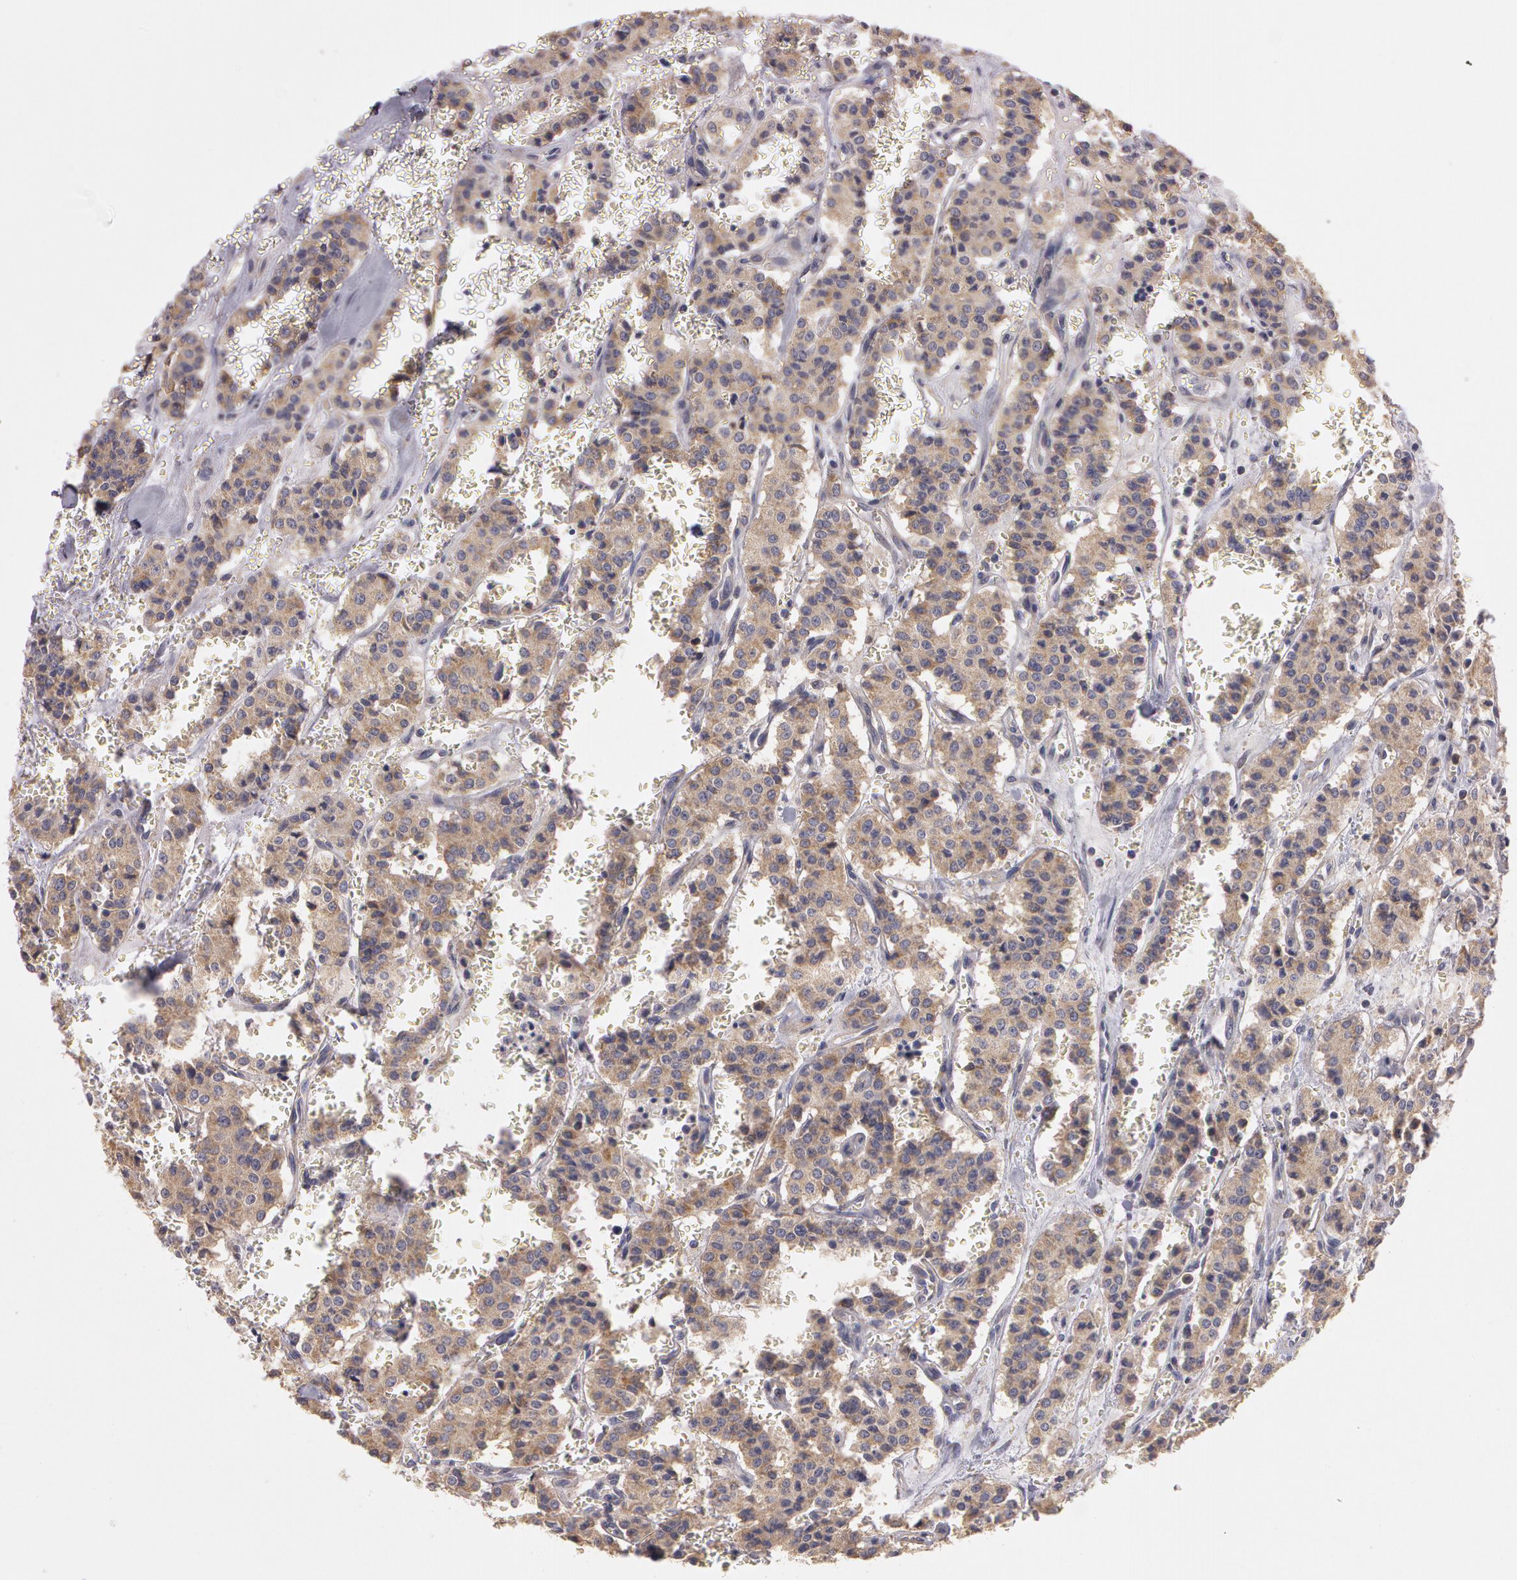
{"staining": {"intensity": "weak", "quantity": ">75%", "location": "cytoplasmic/membranous"}, "tissue": "carcinoid", "cell_type": "Tumor cells", "image_type": "cancer", "snomed": [{"axis": "morphology", "description": "Carcinoid, malignant, NOS"}, {"axis": "topography", "description": "Bronchus"}], "caption": "Immunohistochemistry (DAB (3,3'-diaminobenzidine)) staining of carcinoid exhibits weak cytoplasmic/membranous protein expression in about >75% of tumor cells.", "gene": "NEK9", "patient": {"sex": "male", "age": 55}}